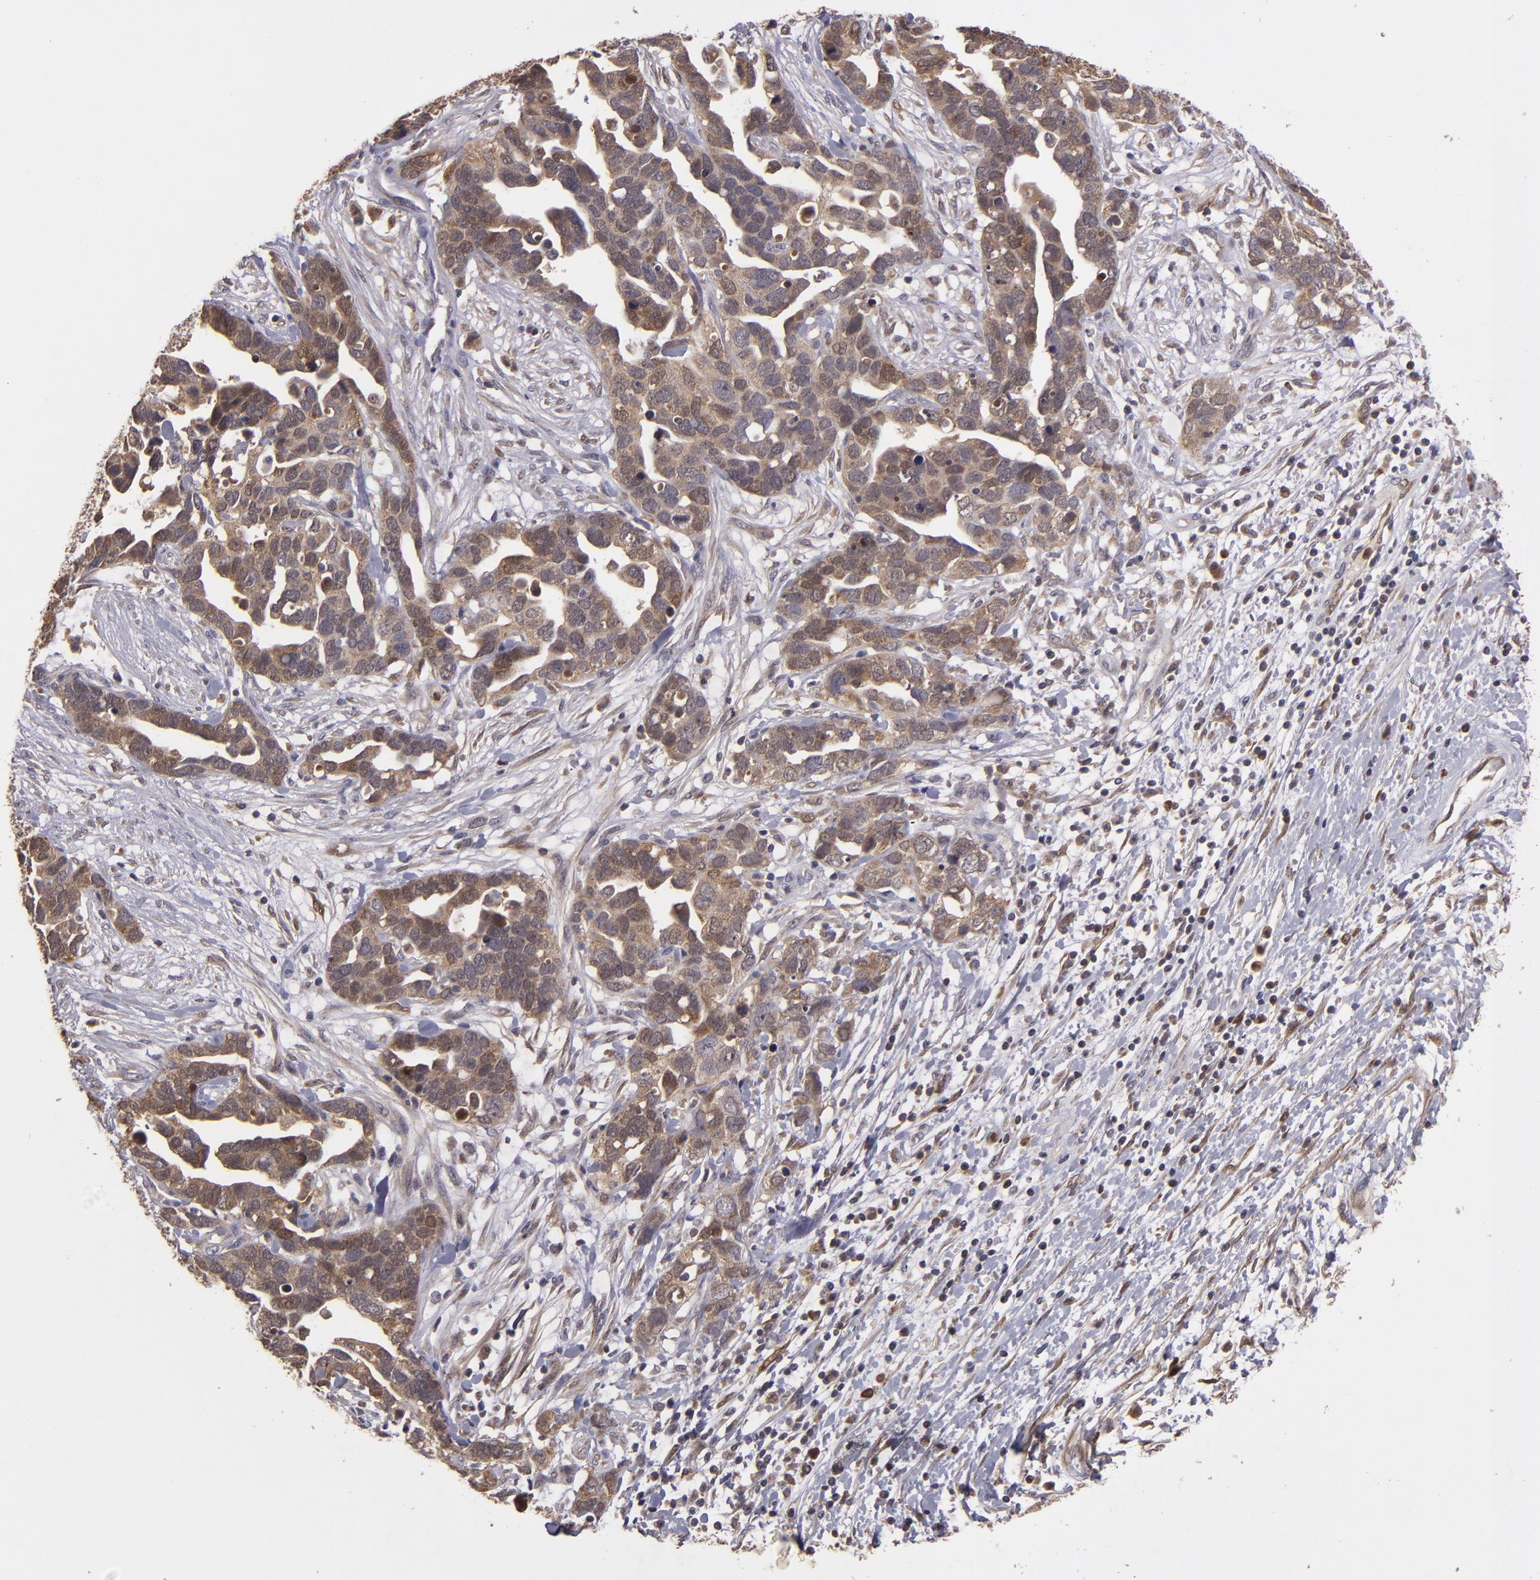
{"staining": {"intensity": "weak", "quantity": ">75%", "location": "cytoplasmic/membranous"}, "tissue": "ovarian cancer", "cell_type": "Tumor cells", "image_type": "cancer", "snomed": [{"axis": "morphology", "description": "Cystadenocarcinoma, serous, NOS"}, {"axis": "topography", "description": "Ovary"}], "caption": "IHC (DAB) staining of serous cystadenocarcinoma (ovarian) displays weak cytoplasmic/membranous protein expression in about >75% of tumor cells.", "gene": "FHIT", "patient": {"sex": "female", "age": 54}}